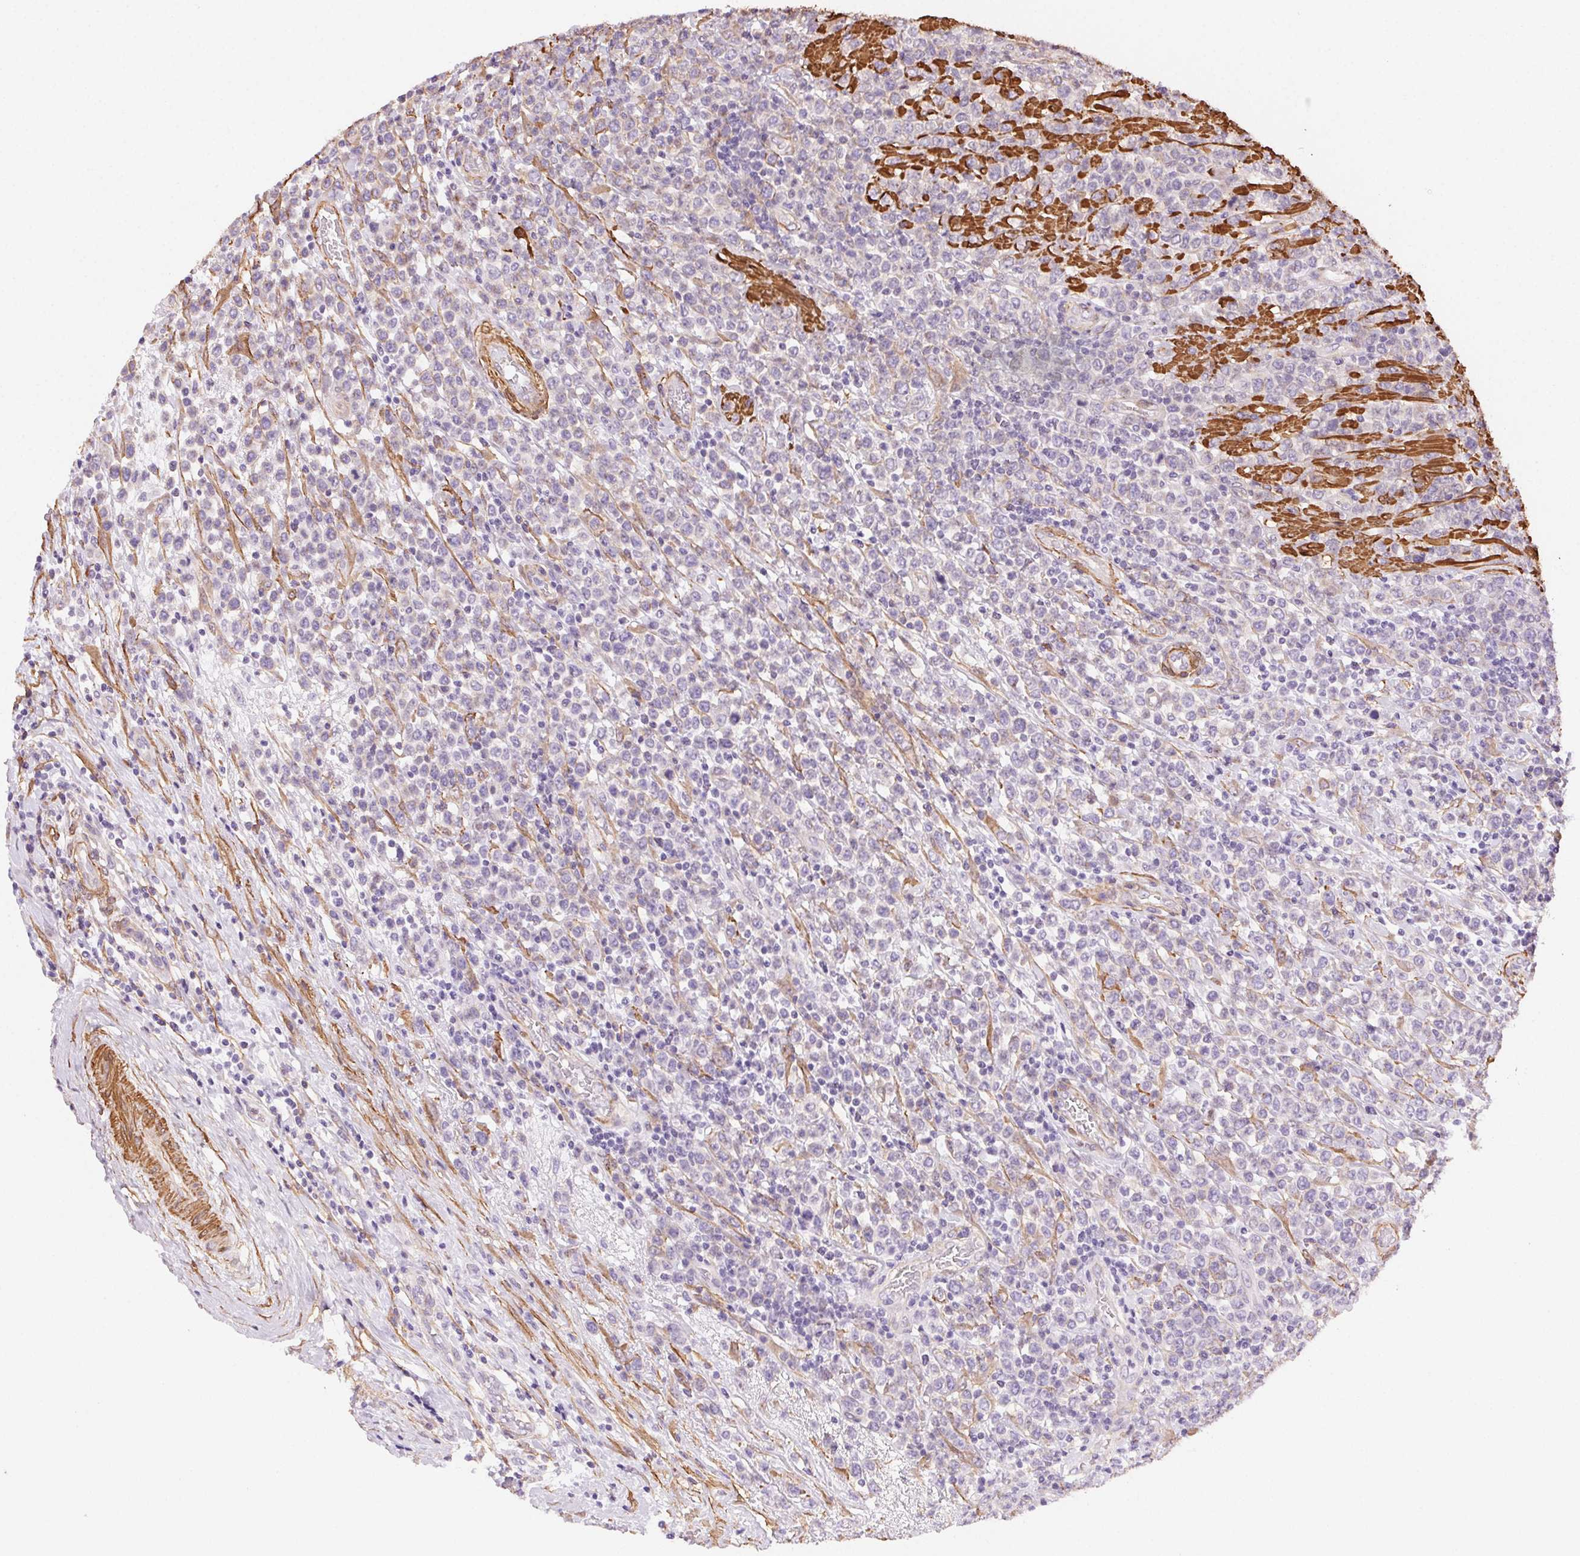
{"staining": {"intensity": "negative", "quantity": "none", "location": "none"}, "tissue": "lymphoma", "cell_type": "Tumor cells", "image_type": "cancer", "snomed": [{"axis": "morphology", "description": "Malignant lymphoma, non-Hodgkin's type, High grade"}, {"axis": "topography", "description": "Soft tissue"}], "caption": "Tumor cells are negative for protein expression in human lymphoma.", "gene": "GPX8", "patient": {"sex": "female", "age": 56}}